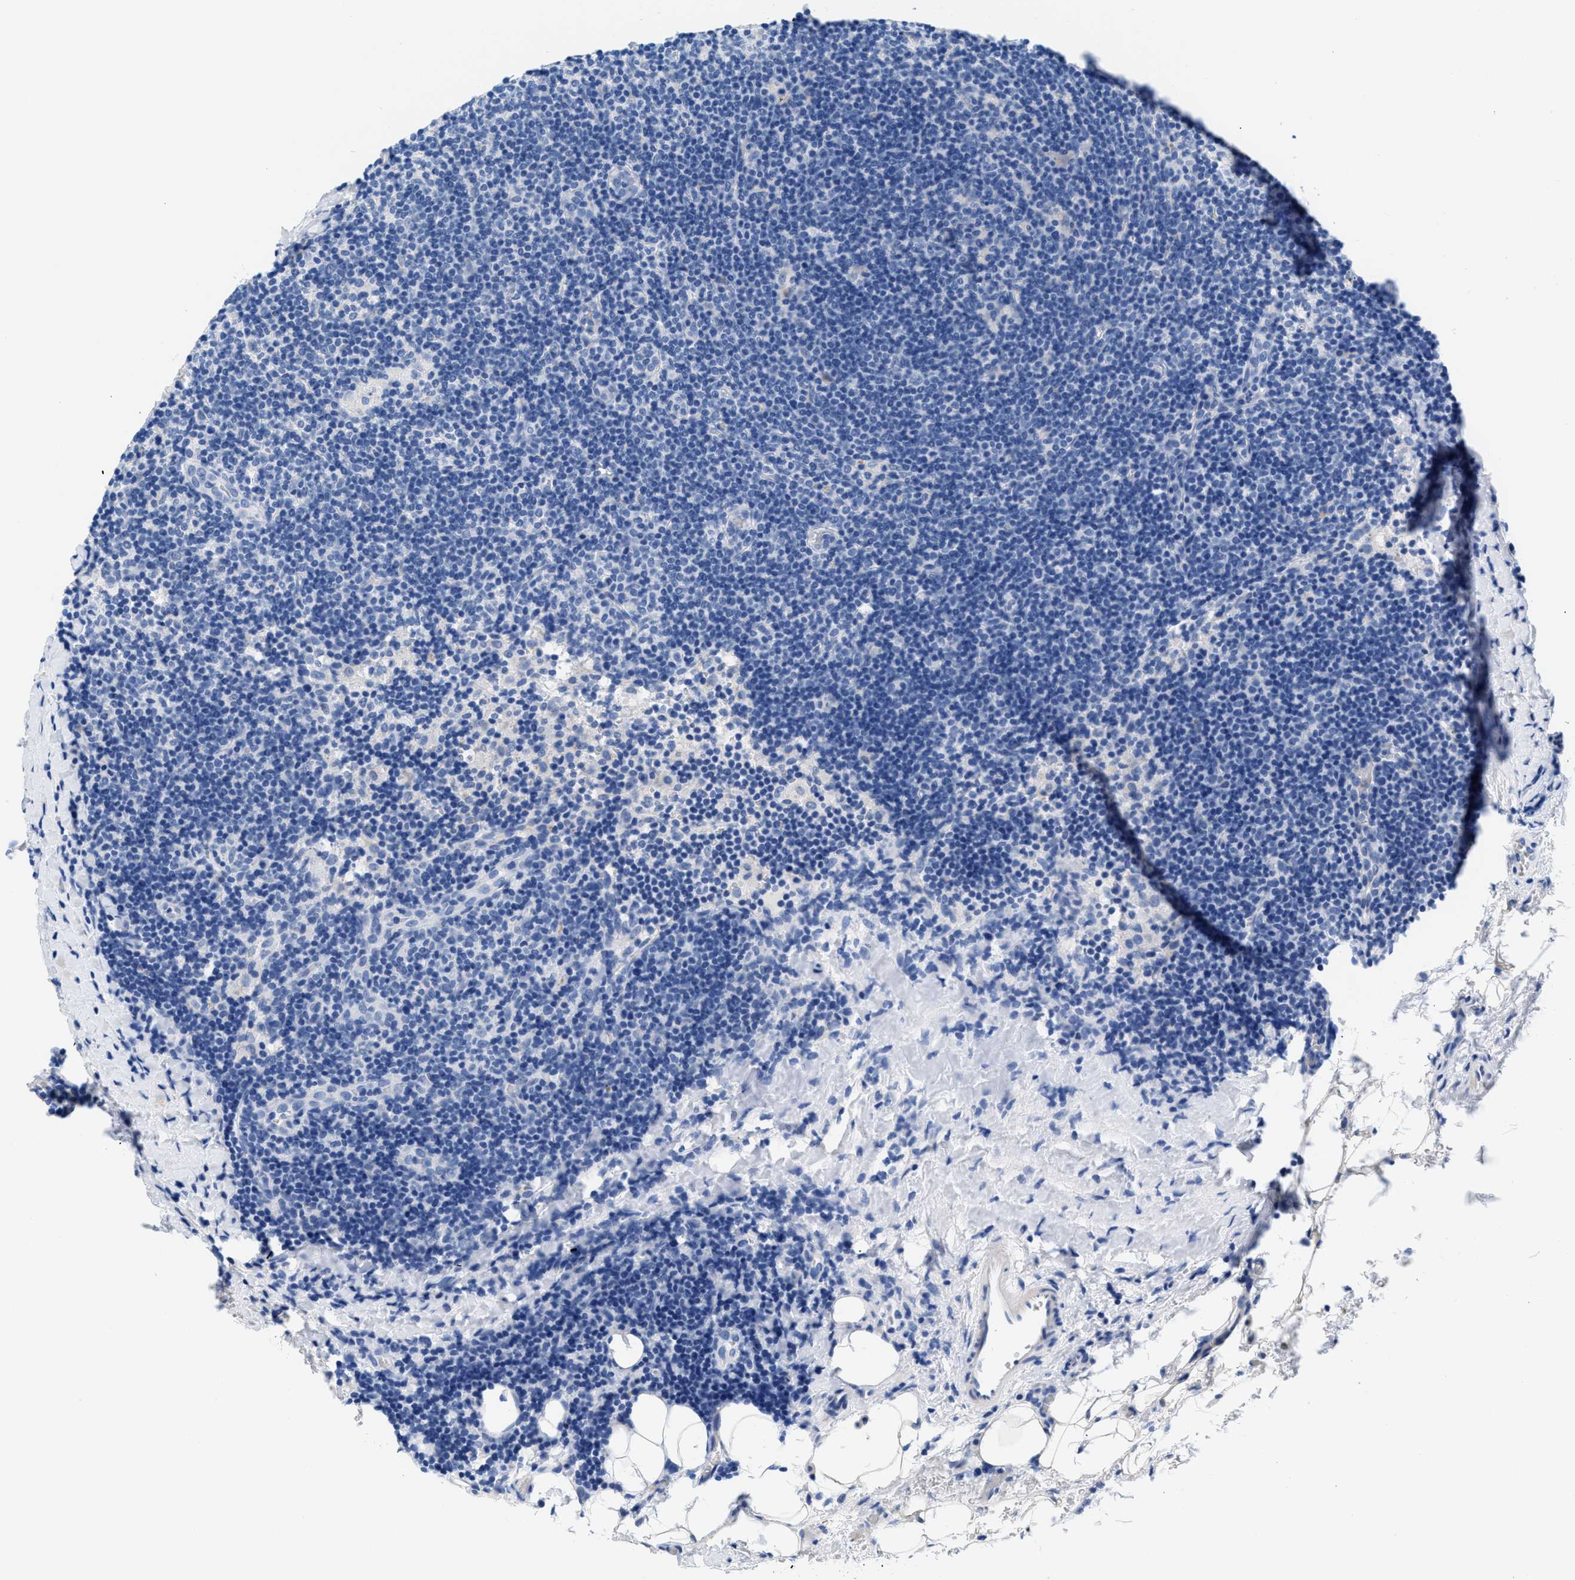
{"staining": {"intensity": "negative", "quantity": "none", "location": "none"}, "tissue": "lymphoma", "cell_type": "Tumor cells", "image_type": "cancer", "snomed": [{"axis": "morphology", "description": "Hodgkin's disease, NOS"}, {"axis": "topography", "description": "Lymph node"}], "caption": "There is no significant expression in tumor cells of Hodgkin's disease.", "gene": "SLFN13", "patient": {"sex": "female", "age": 57}}